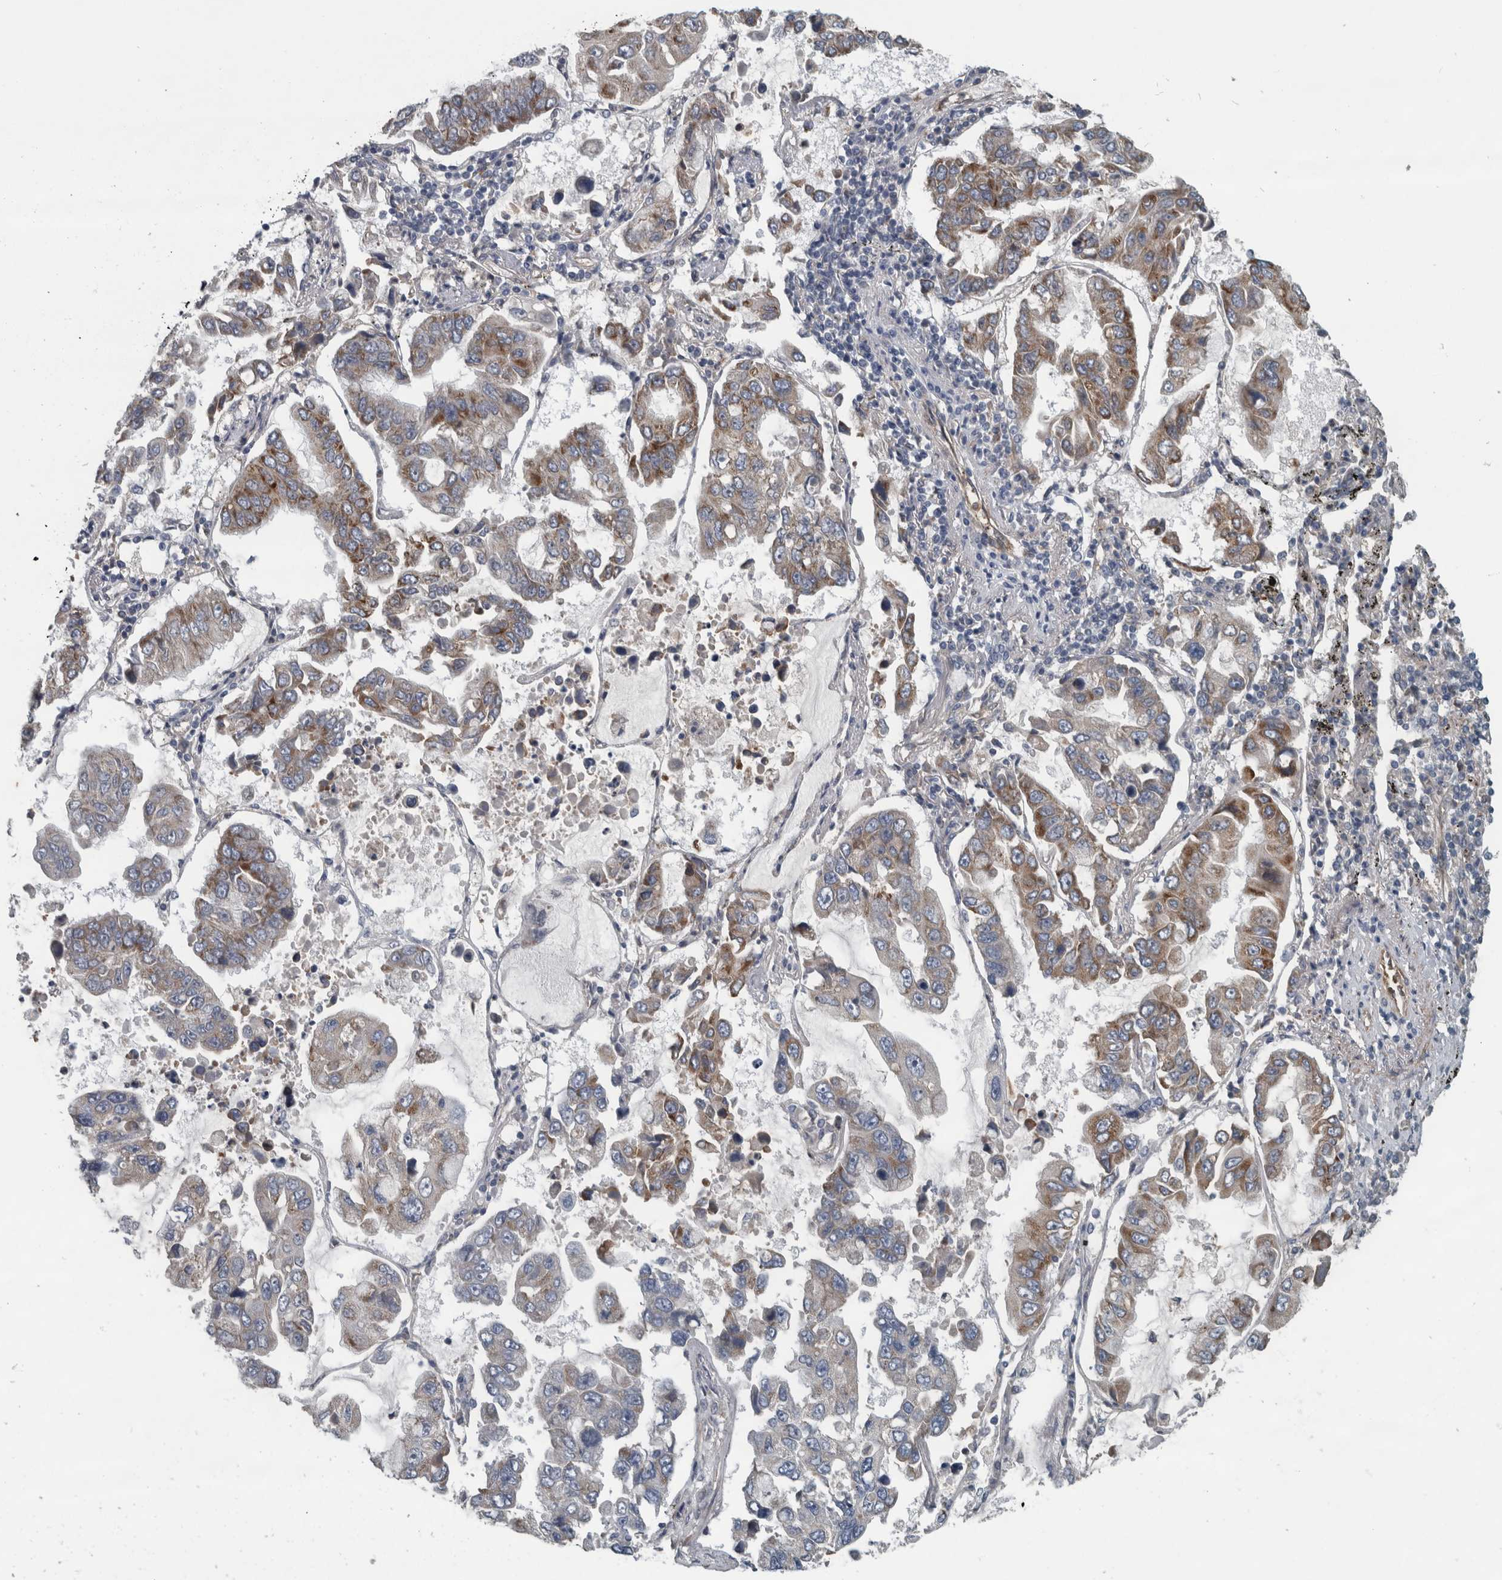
{"staining": {"intensity": "weak", "quantity": "25%-75%", "location": "cytoplasmic/membranous"}, "tissue": "lung cancer", "cell_type": "Tumor cells", "image_type": "cancer", "snomed": [{"axis": "morphology", "description": "Adenocarcinoma, NOS"}, {"axis": "topography", "description": "Lung"}], "caption": "Immunohistochemical staining of human lung cancer (adenocarcinoma) exhibits low levels of weak cytoplasmic/membranous protein expression in approximately 25%-75% of tumor cells.", "gene": "EXOC8", "patient": {"sex": "male", "age": 64}}